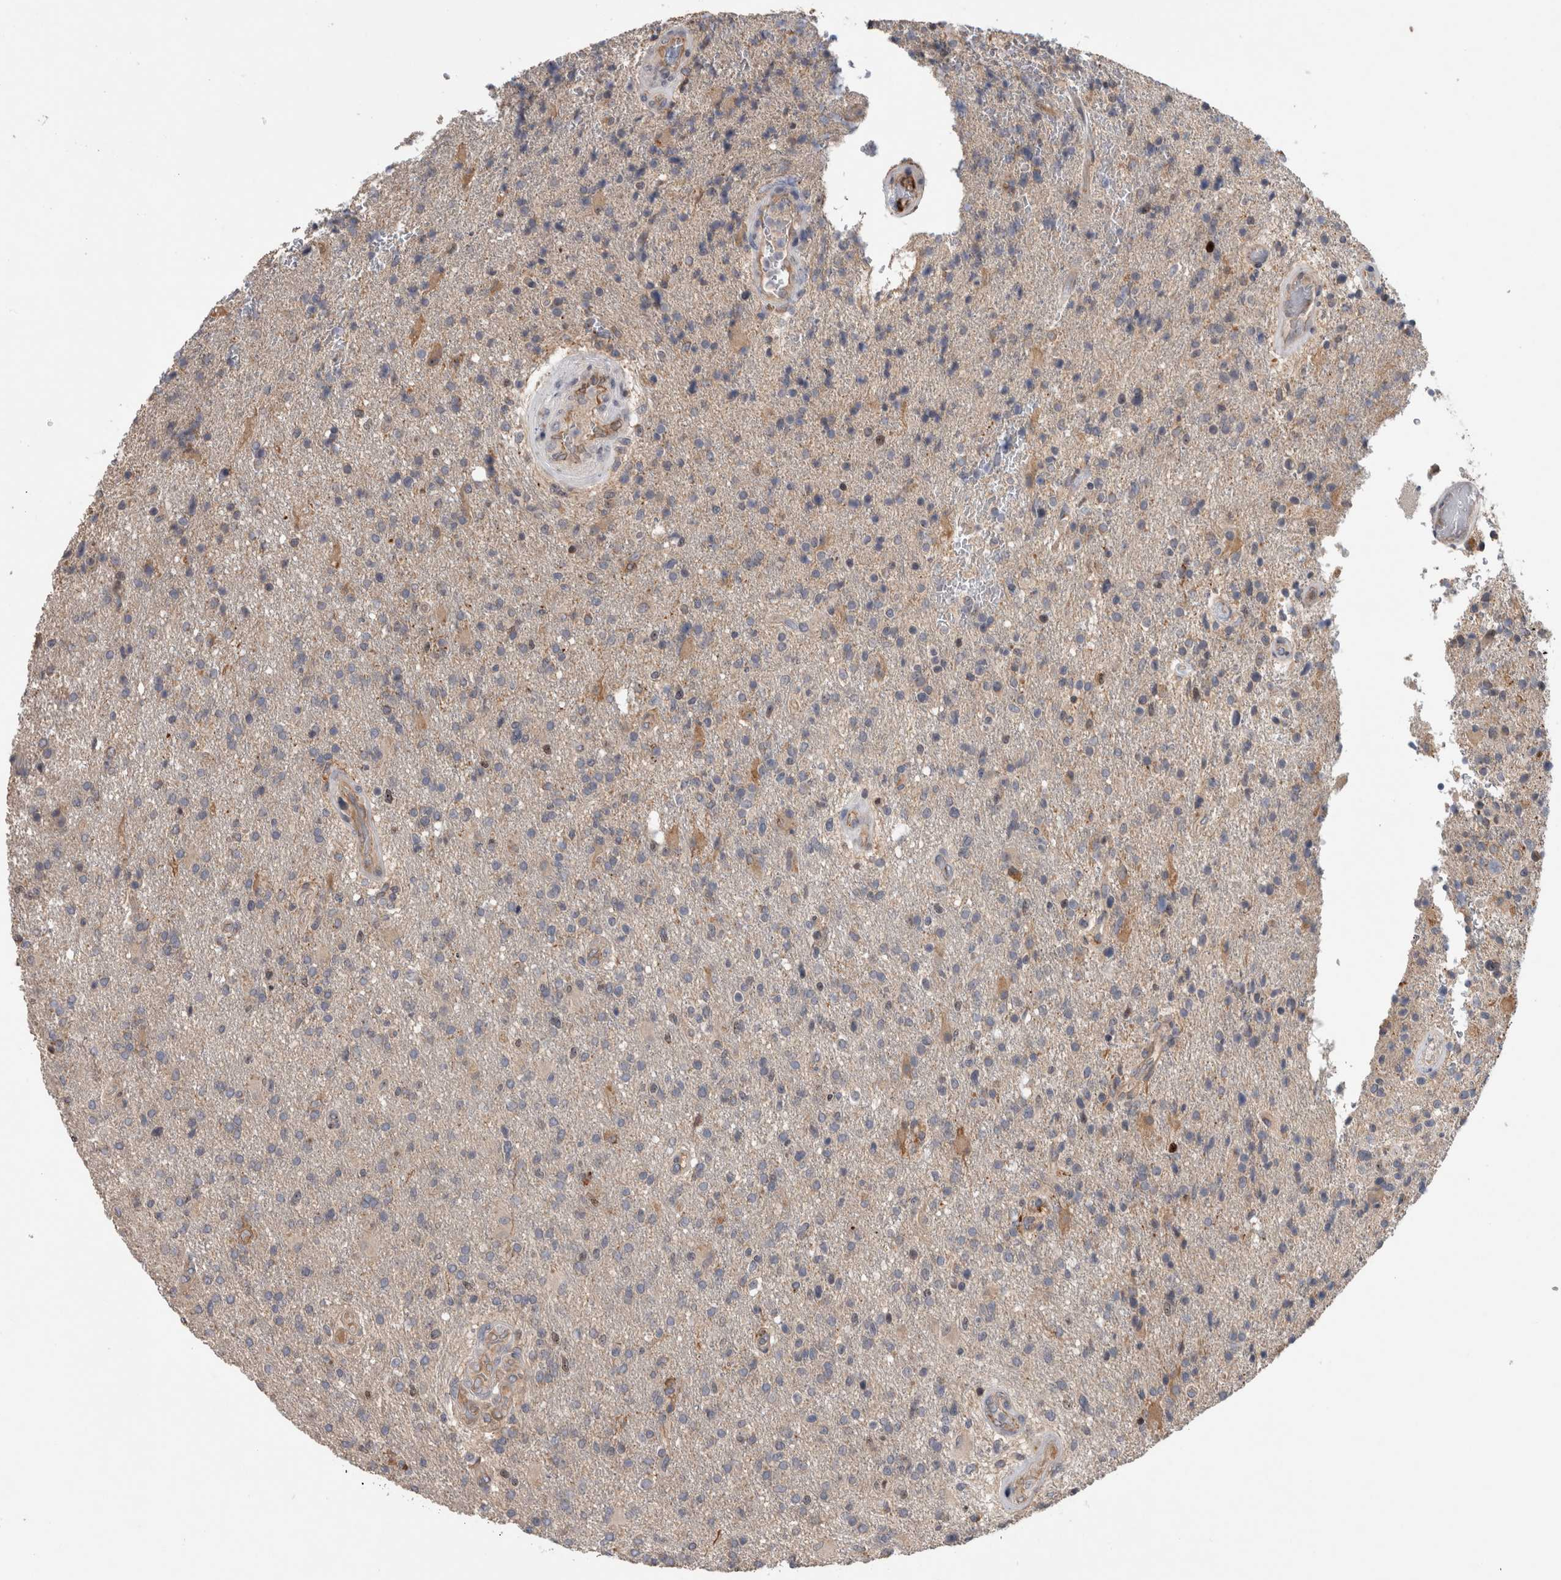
{"staining": {"intensity": "weak", "quantity": "<25%", "location": "cytoplasmic/membranous"}, "tissue": "glioma", "cell_type": "Tumor cells", "image_type": "cancer", "snomed": [{"axis": "morphology", "description": "Glioma, malignant, High grade"}, {"axis": "topography", "description": "Brain"}], "caption": "This is an immunohistochemistry (IHC) image of human glioma. There is no positivity in tumor cells.", "gene": "TARBP1", "patient": {"sex": "male", "age": 72}}